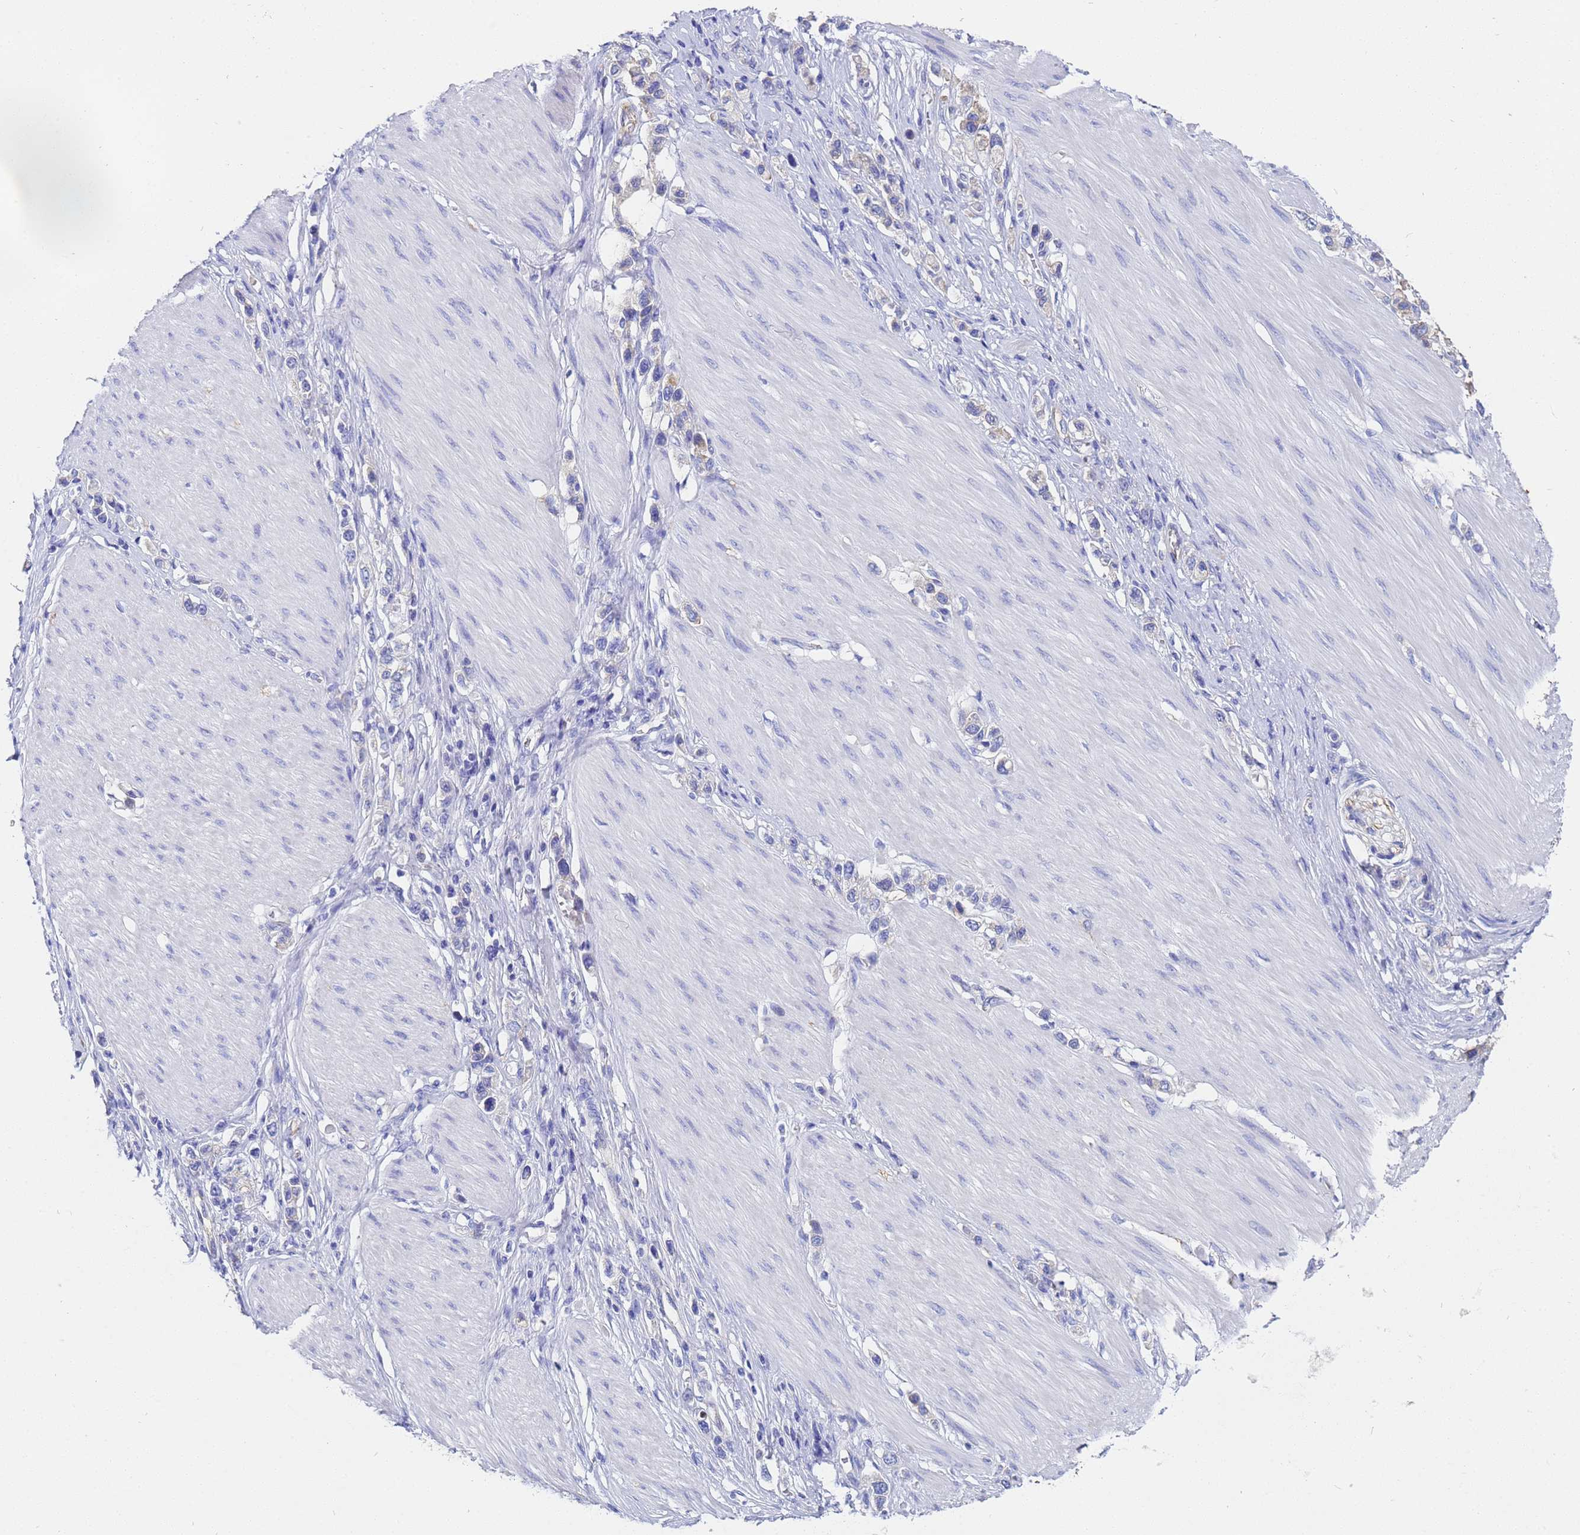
{"staining": {"intensity": "negative", "quantity": "none", "location": "none"}, "tissue": "stomach cancer", "cell_type": "Tumor cells", "image_type": "cancer", "snomed": [{"axis": "morphology", "description": "Adenocarcinoma, NOS"}, {"axis": "topography", "description": "Stomach"}], "caption": "There is no significant expression in tumor cells of stomach cancer. The staining is performed using DAB (3,3'-diaminobenzidine) brown chromogen with nuclei counter-stained in using hematoxylin.", "gene": "TM4SF4", "patient": {"sex": "female", "age": 65}}